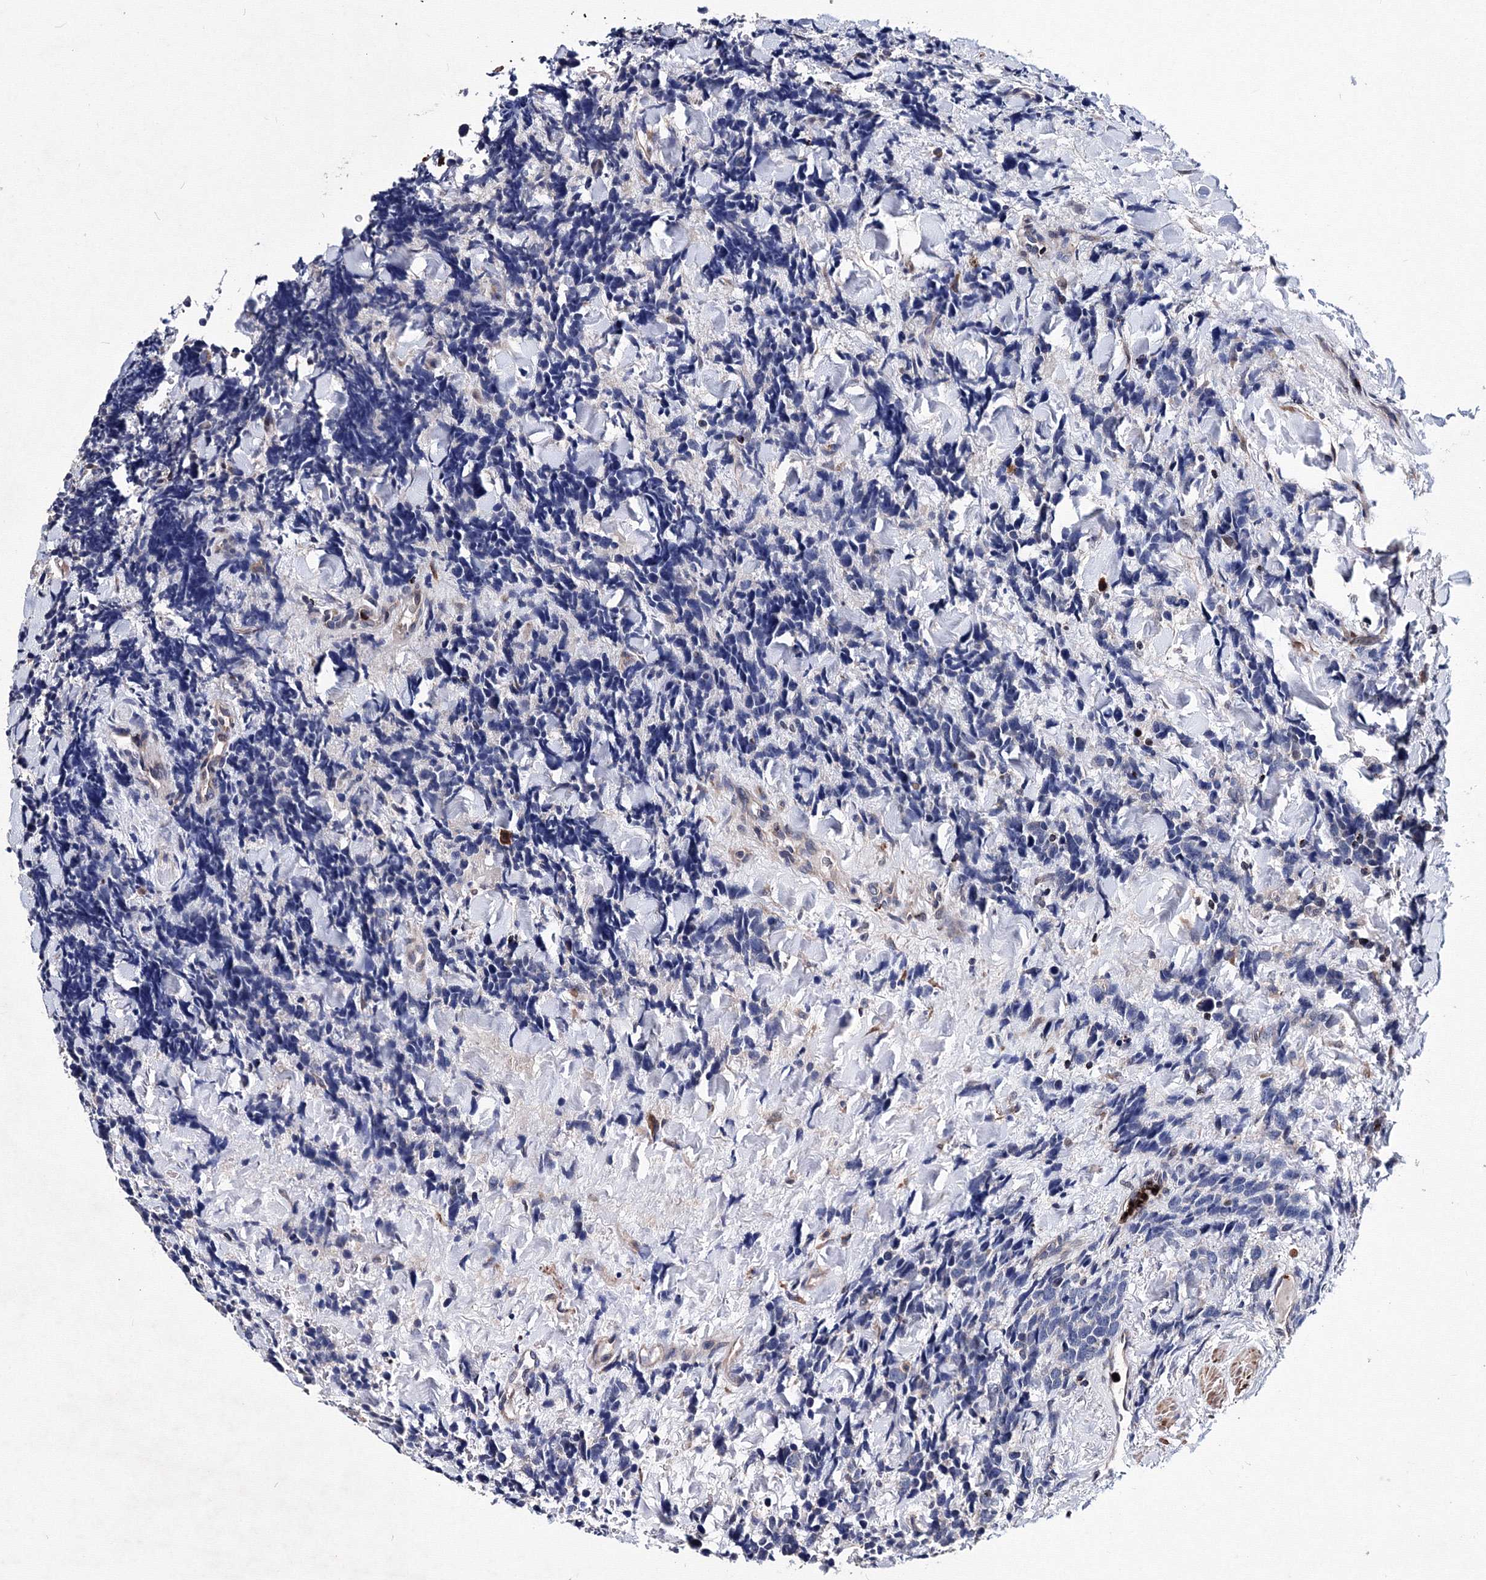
{"staining": {"intensity": "negative", "quantity": "none", "location": "none"}, "tissue": "urothelial cancer", "cell_type": "Tumor cells", "image_type": "cancer", "snomed": [{"axis": "morphology", "description": "Urothelial carcinoma, High grade"}, {"axis": "topography", "description": "Urinary bladder"}], "caption": "Protein analysis of urothelial carcinoma (high-grade) exhibits no significant positivity in tumor cells.", "gene": "PHYKPL", "patient": {"sex": "female", "age": 82}}